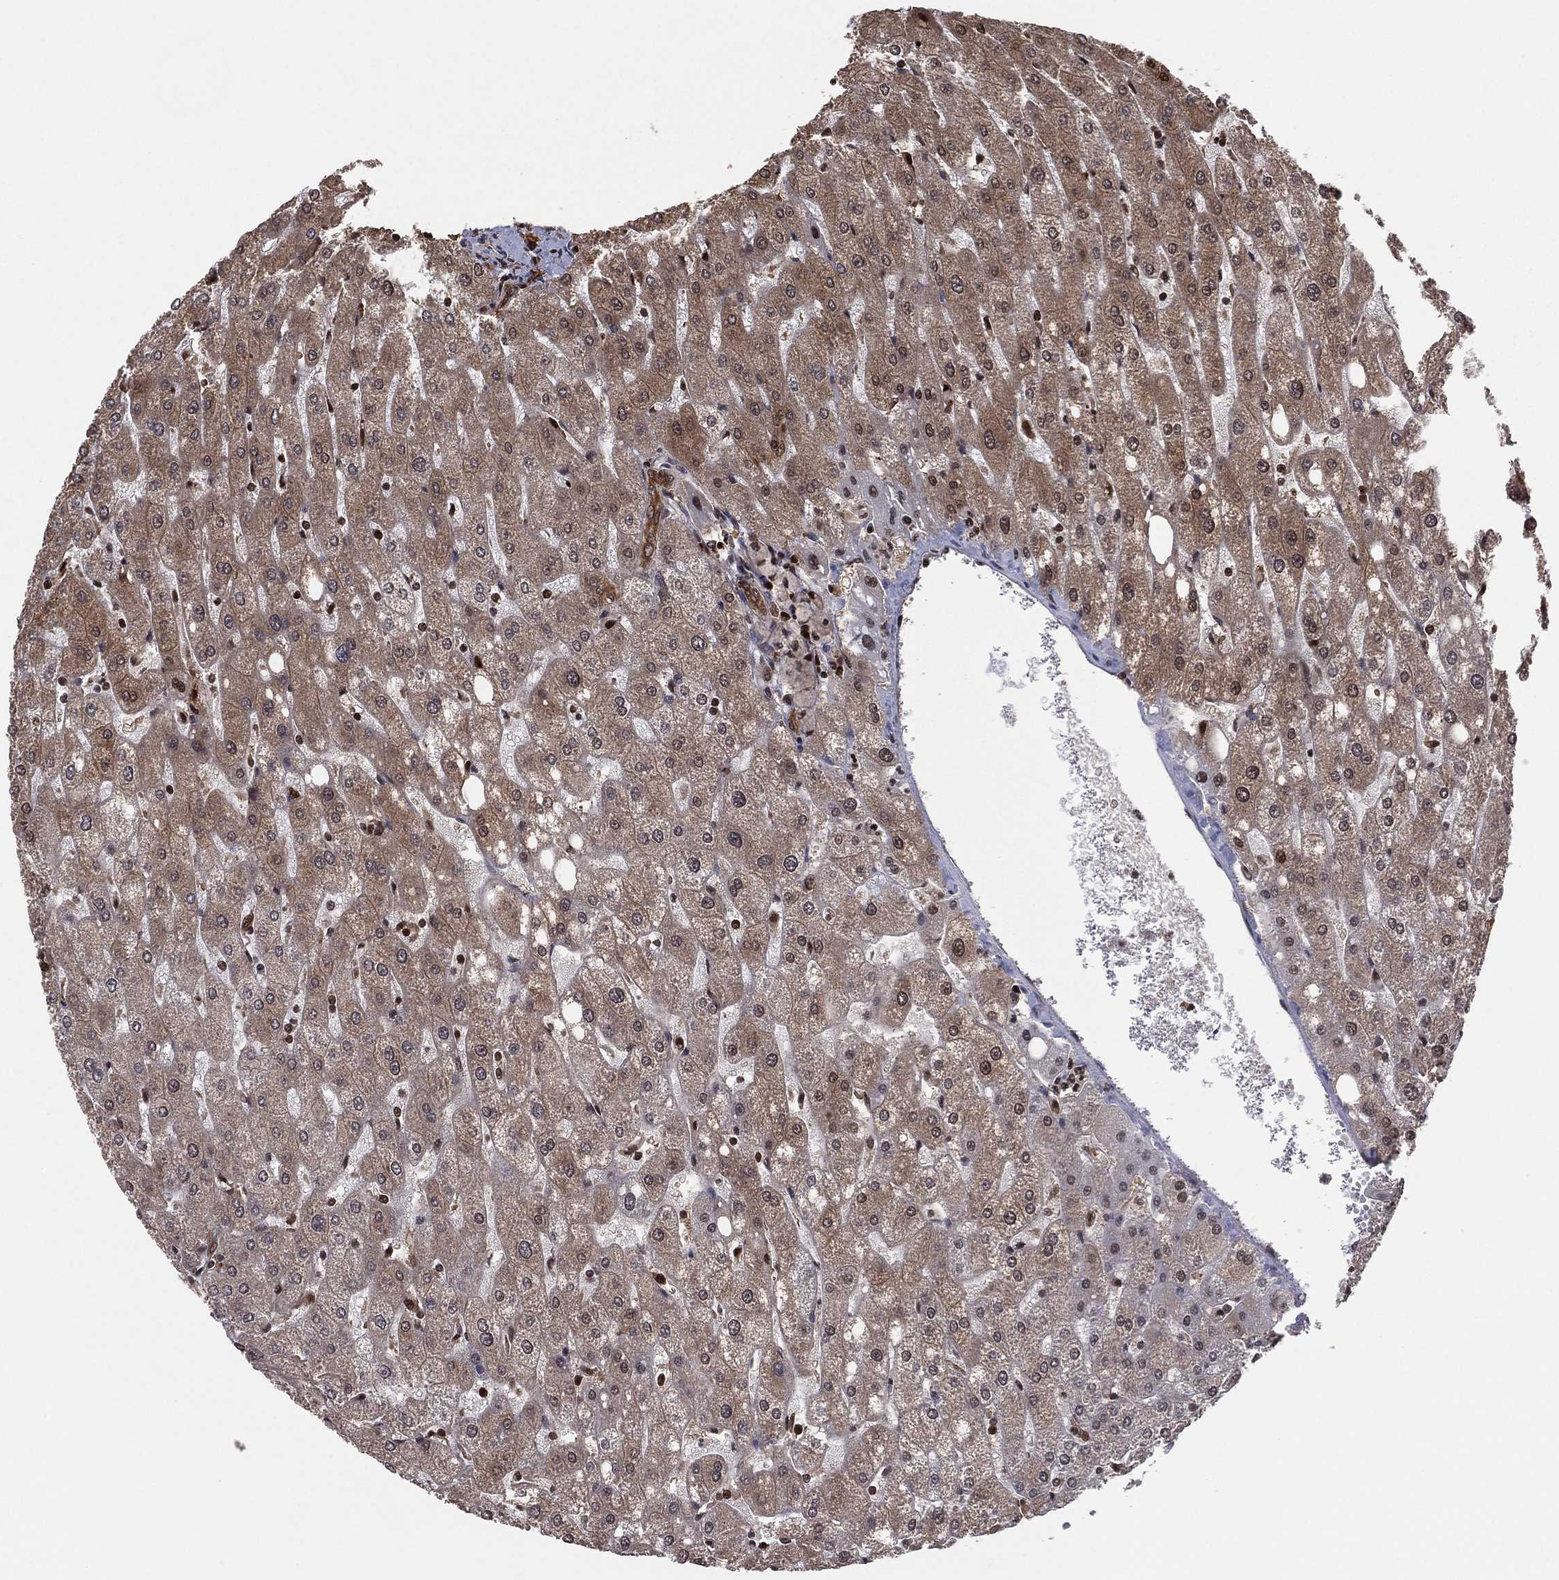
{"staining": {"intensity": "moderate", "quantity": ">75%", "location": "cytoplasmic/membranous"}, "tissue": "liver", "cell_type": "Cholangiocytes", "image_type": "normal", "snomed": [{"axis": "morphology", "description": "Normal tissue, NOS"}, {"axis": "topography", "description": "Liver"}], "caption": "Protein staining reveals moderate cytoplasmic/membranous expression in about >75% of cholangiocytes in benign liver.", "gene": "PSMA1", "patient": {"sex": "male", "age": 67}}